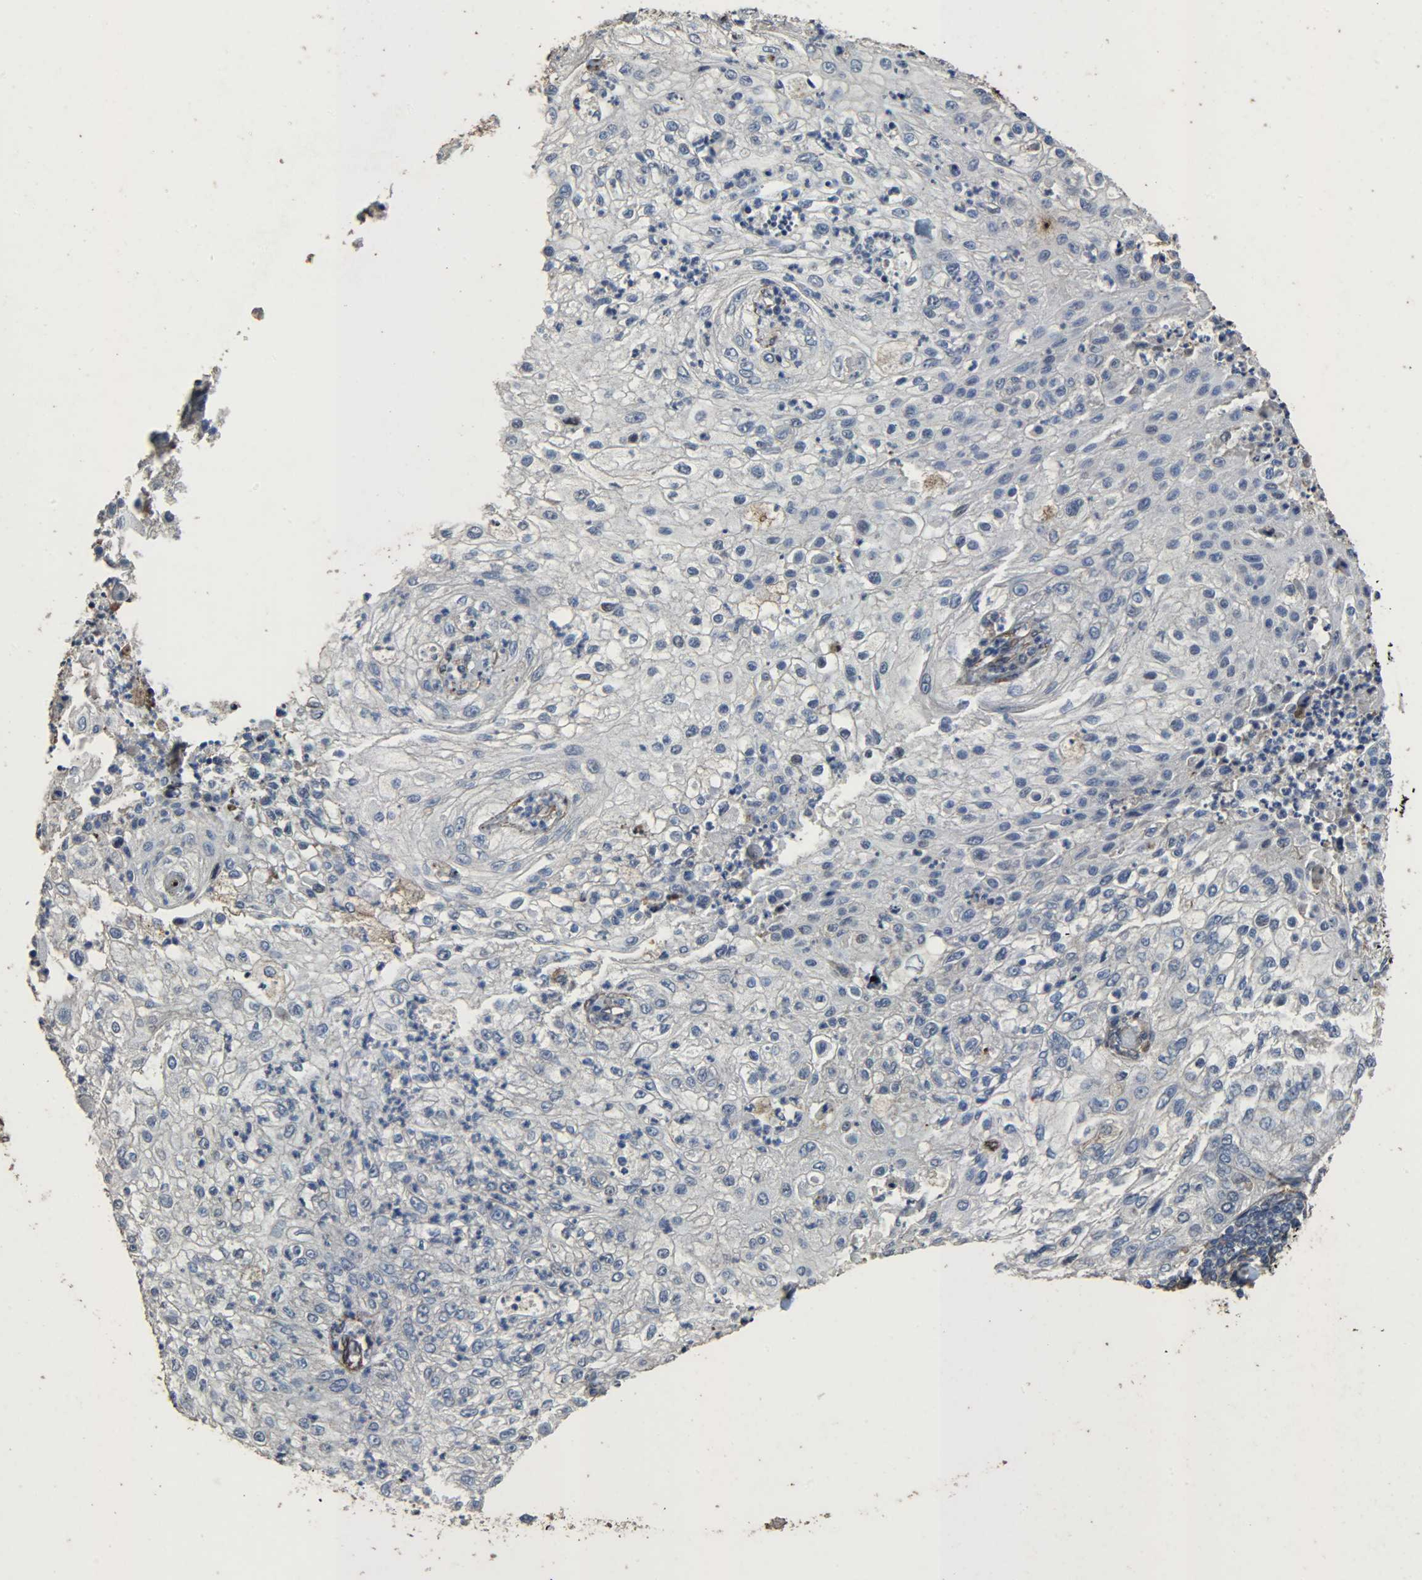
{"staining": {"intensity": "negative", "quantity": "none", "location": "none"}, "tissue": "lung cancer", "cell_type": "Tumor cells", "image_type": "cancer", "snomed": [{"axis": "morphology", "description": "Inflammation, NOS"}, {"axis": "morphology", "description": "Squamous cell carcinoma, NOS"}, {"axis": "topography", "description": "Lymph node"}, {"axis": "topography", "description": "Soft tissue"}, {"axis": "topography", "description": "Lung"}], "caption": "Histopathology image shows no protein positivity in tumor cells of lung cancer tissue. The staining is performed using DAB (3,3'-diaminobenzidine) brown chromogen with nuclei counter-stained in using hematoxylin.", "gene": "TPM4", "patient": {"sex": "male", "age": 66}}